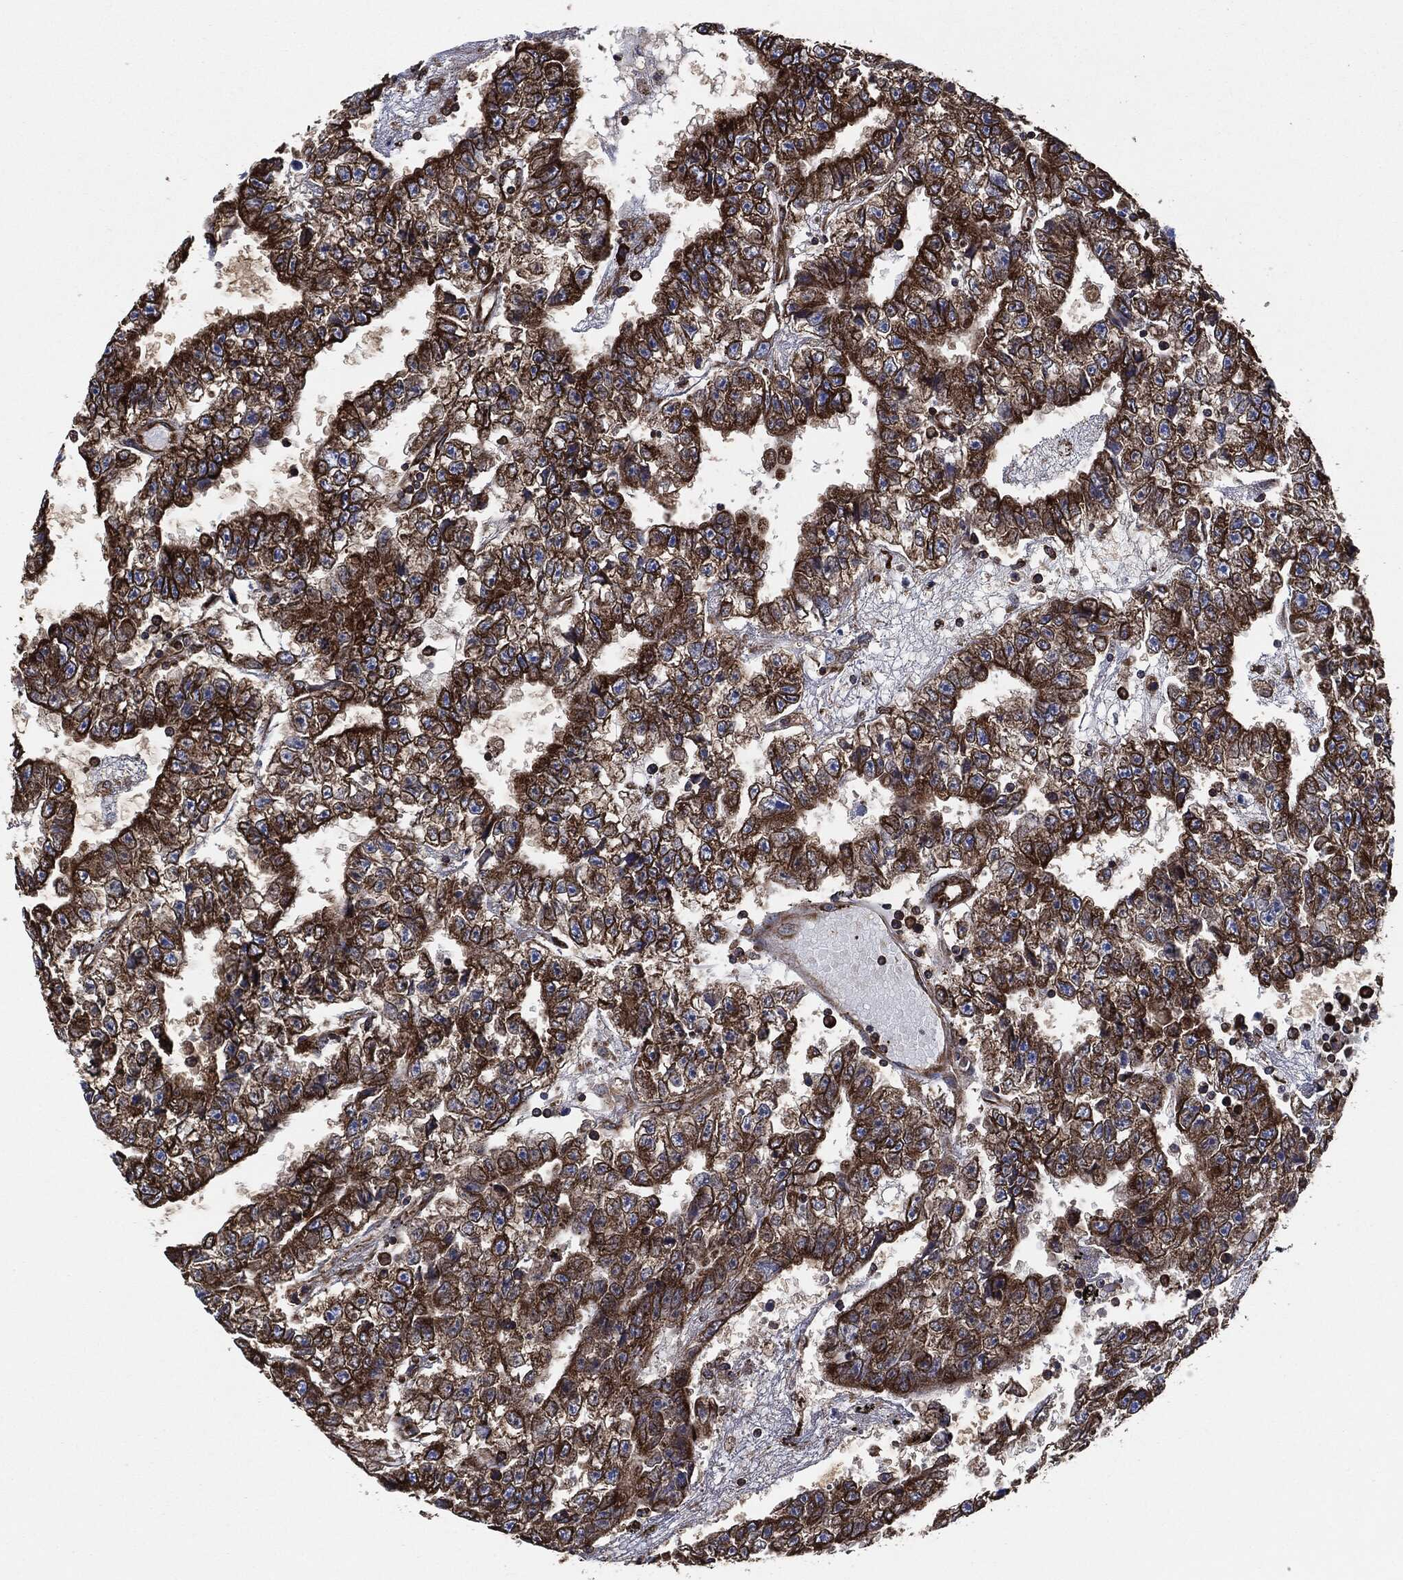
{"staining": {"intensity": "strong", "quantity": ">75%", "location": "cytoplasmic/membranous"}, "tissue": "testis cancer", "cell_type": "Tumor cells", "image_type": "cancer", "snomed": [{"axis": "morphology", "description": "Carcinoma, Embryonal, NOS"}, {"axis": "topography", "description": "Testis"}], "caption": "Testis embryonal carcinoma stained for a protein (brown) reveals strong cytoplasmic/membranous positive expression in approximately >75% of tumor cells.", "gene": "AMFR", "patient": {"sex": "male", "age": 25}}